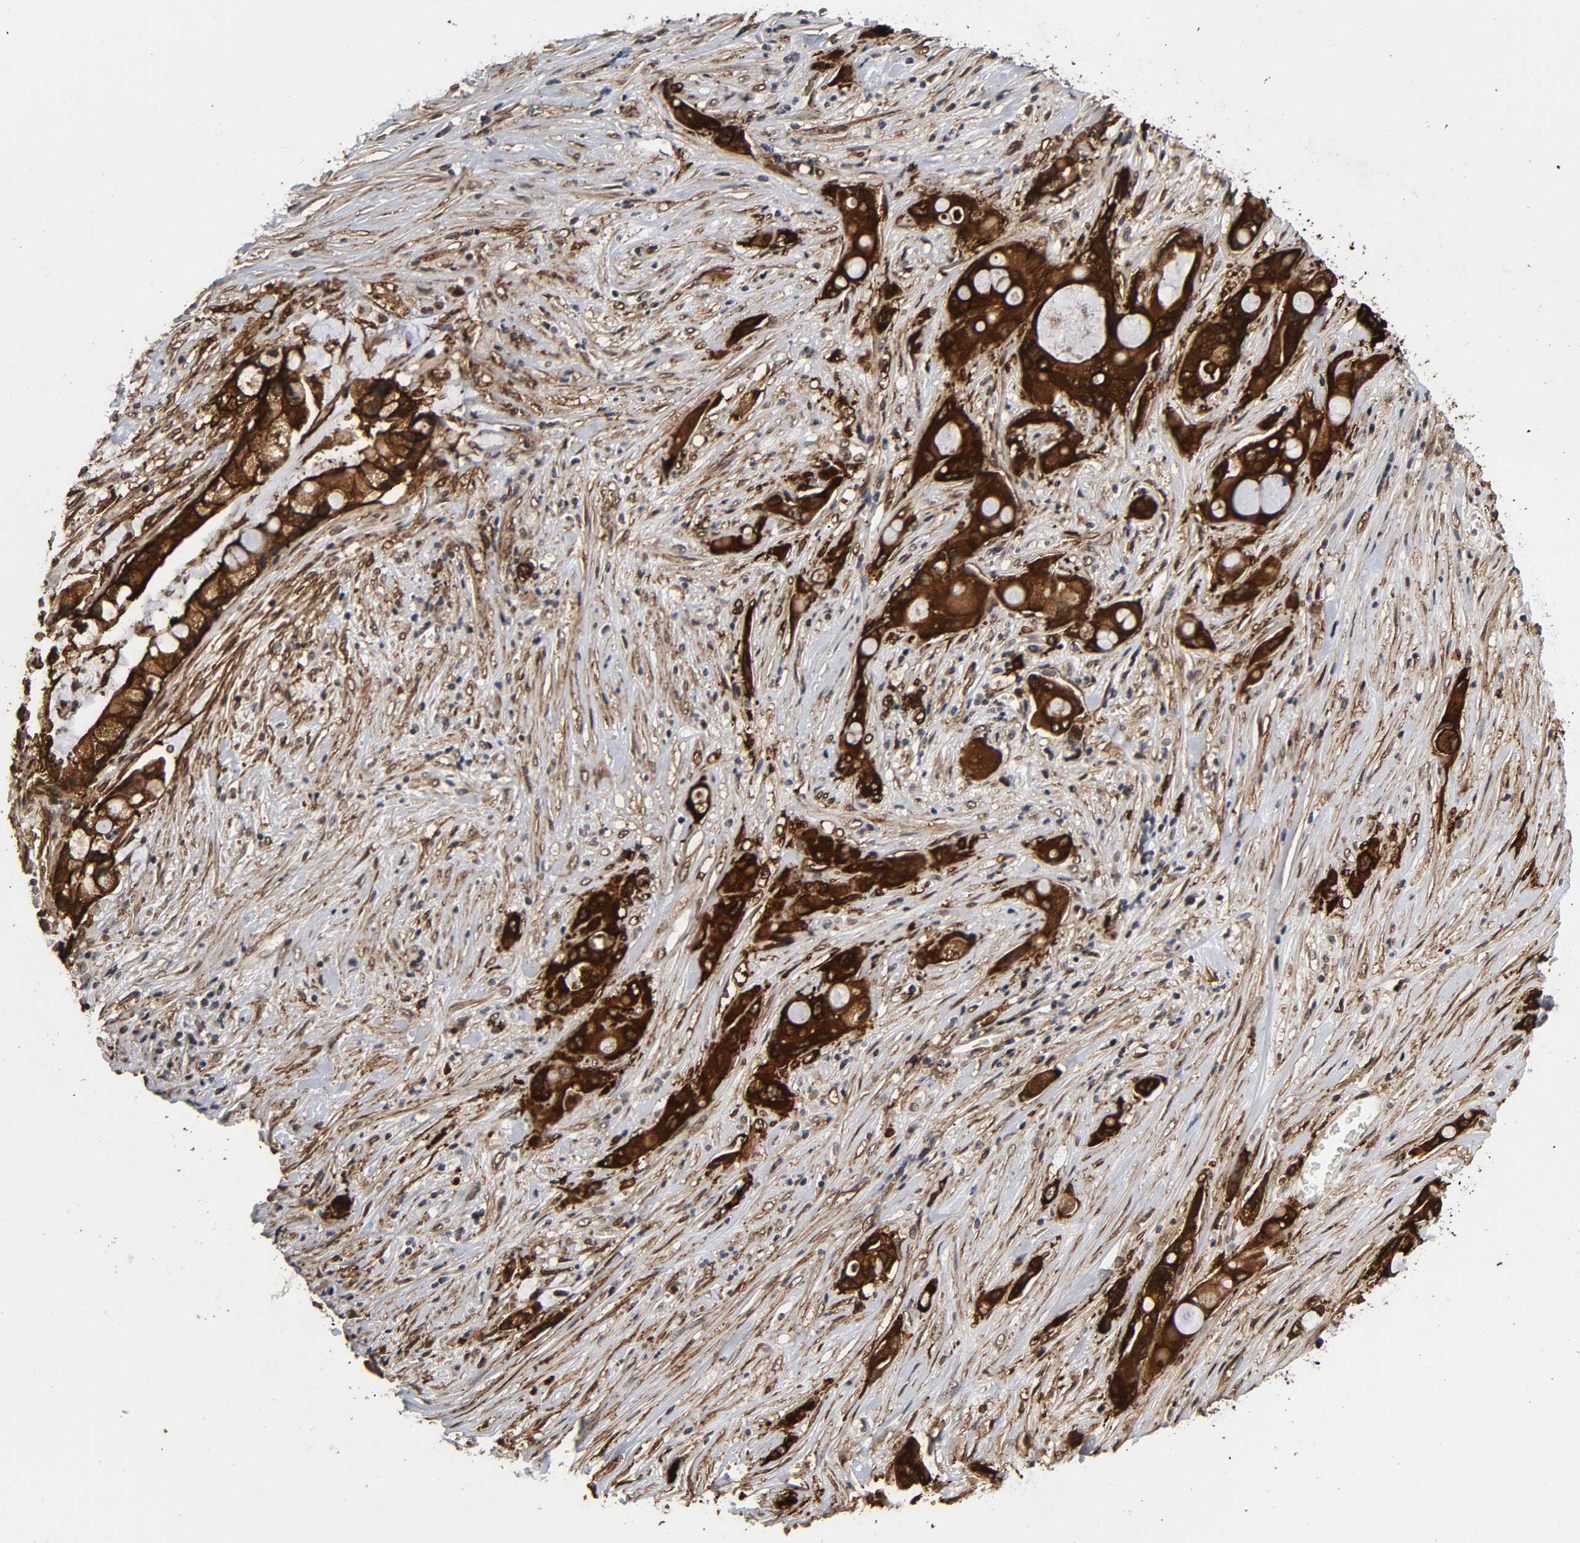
{"staining": {"intensity": "strong", "quantity": ">75%", "location": "cytoplasmic/membranous,nuclear"}, "tissue": "pancreatic cancer", "cell_type": "Tumor cells", "image_type": "cancer", "snomed": [{"axis": "morphology", "description": "Adenocarcinoma, NOS"}, {"axis": "topography", "description": "Pancreas"}], "caption": "Protein expression analysis of pancreatic adenocarcinoma exhibits strong cytoplasmic/membranous and nuclear positivity in approximately >75% of tumor cells.", "gene": "AHNAK2", "patient": {"sex": "female", "age": 59}}